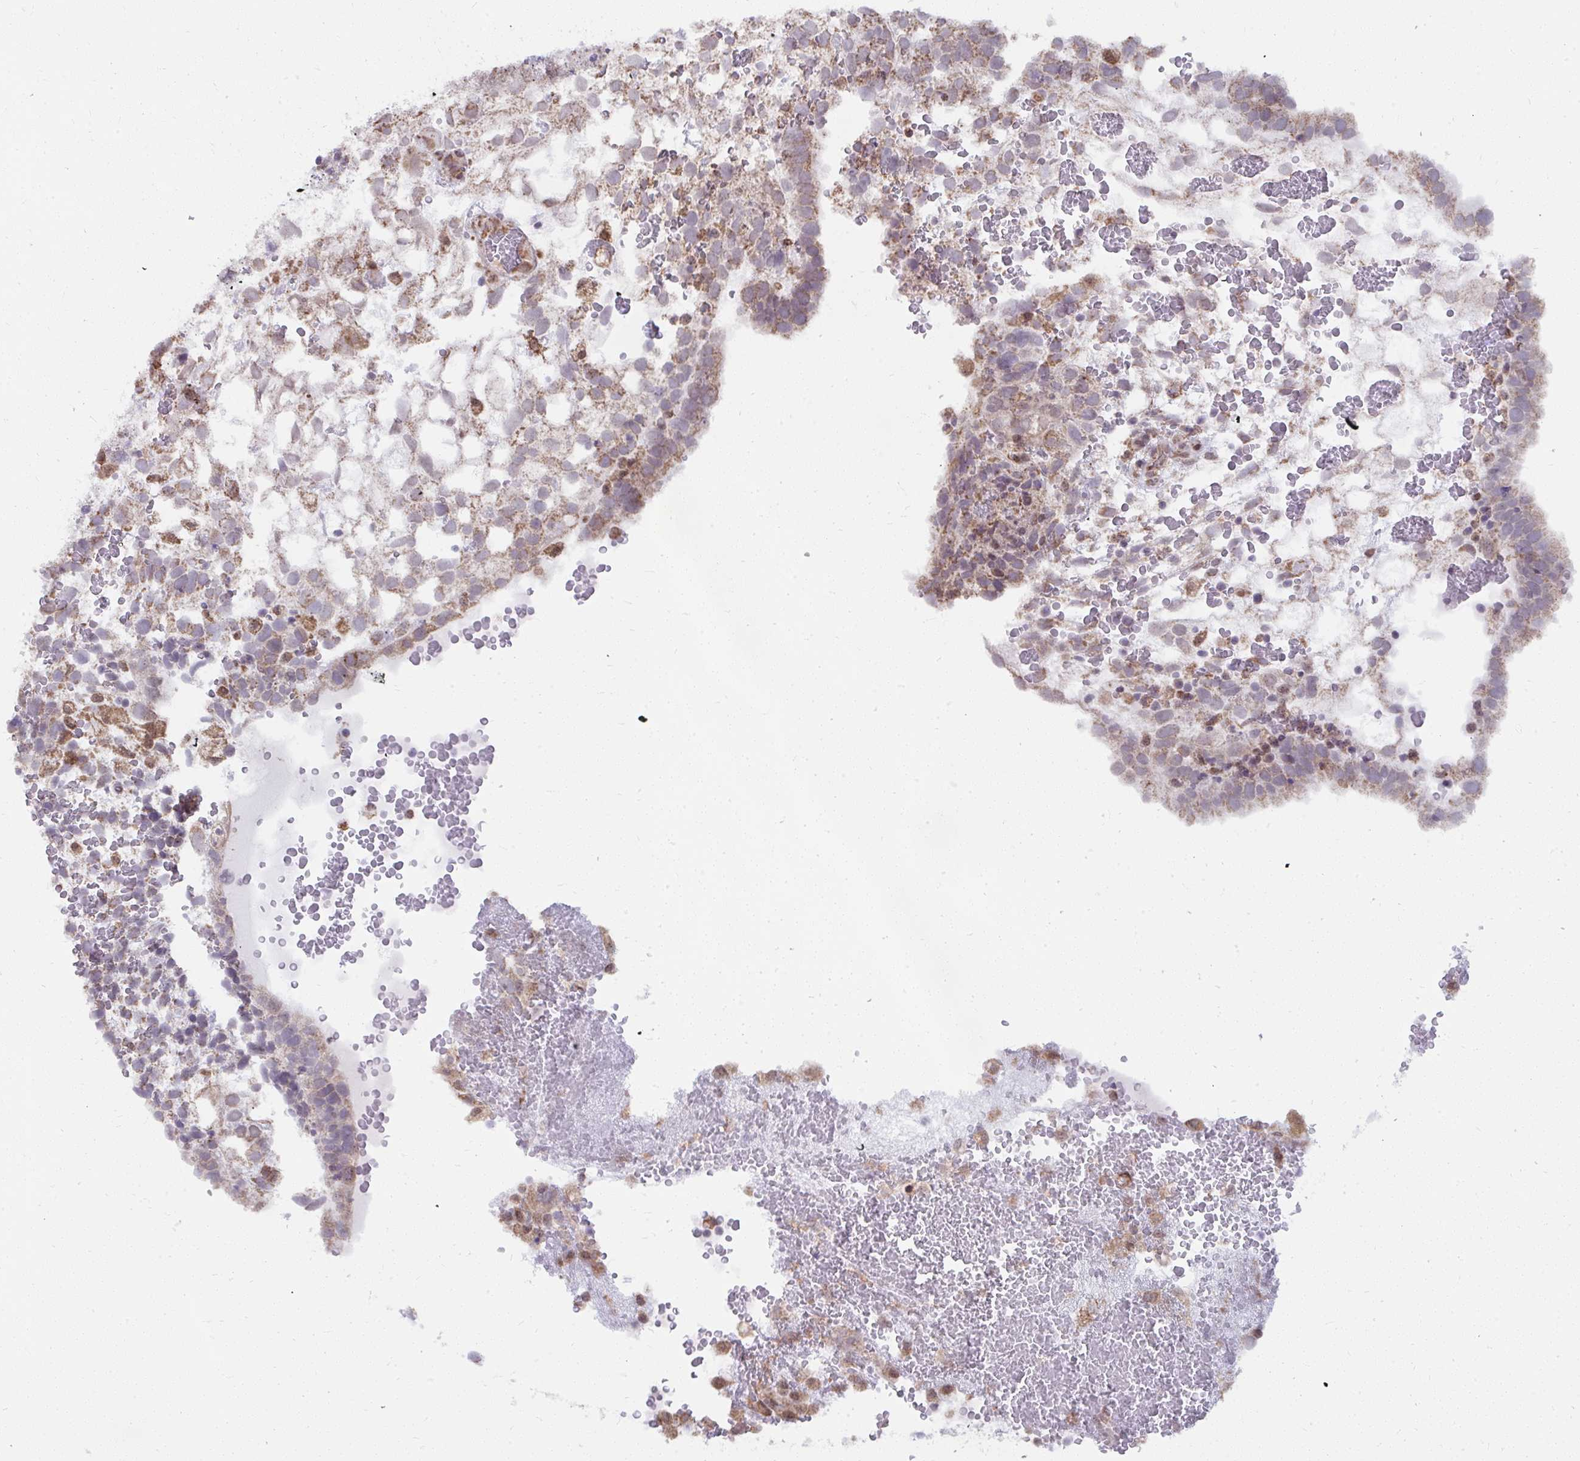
{"staining": {"intensity": "moderate", "quantity": ">75%", "location": "cytoplasmic/membranous"}, "tissue": "testis cancer", "cell_type": "Tumor cells", "image_type": "cancer", "snomed": [{"axis": "morphology", "description": "Normal tissue, NOS"}, {"axis": "morphology", "description": "Carcinoma, Embryonal, NOS"}, {"axis": "topography", "description": "Testis"}], "caption": "Embryonal carcinoma (testis) was stained to show a protein in brown. There is medium levels of moderate cytoplasmic/membranous staining in about >75% of tumor cells.", "gene": "NMNAT1", "patient": {"sex": "male", "age": 32}}